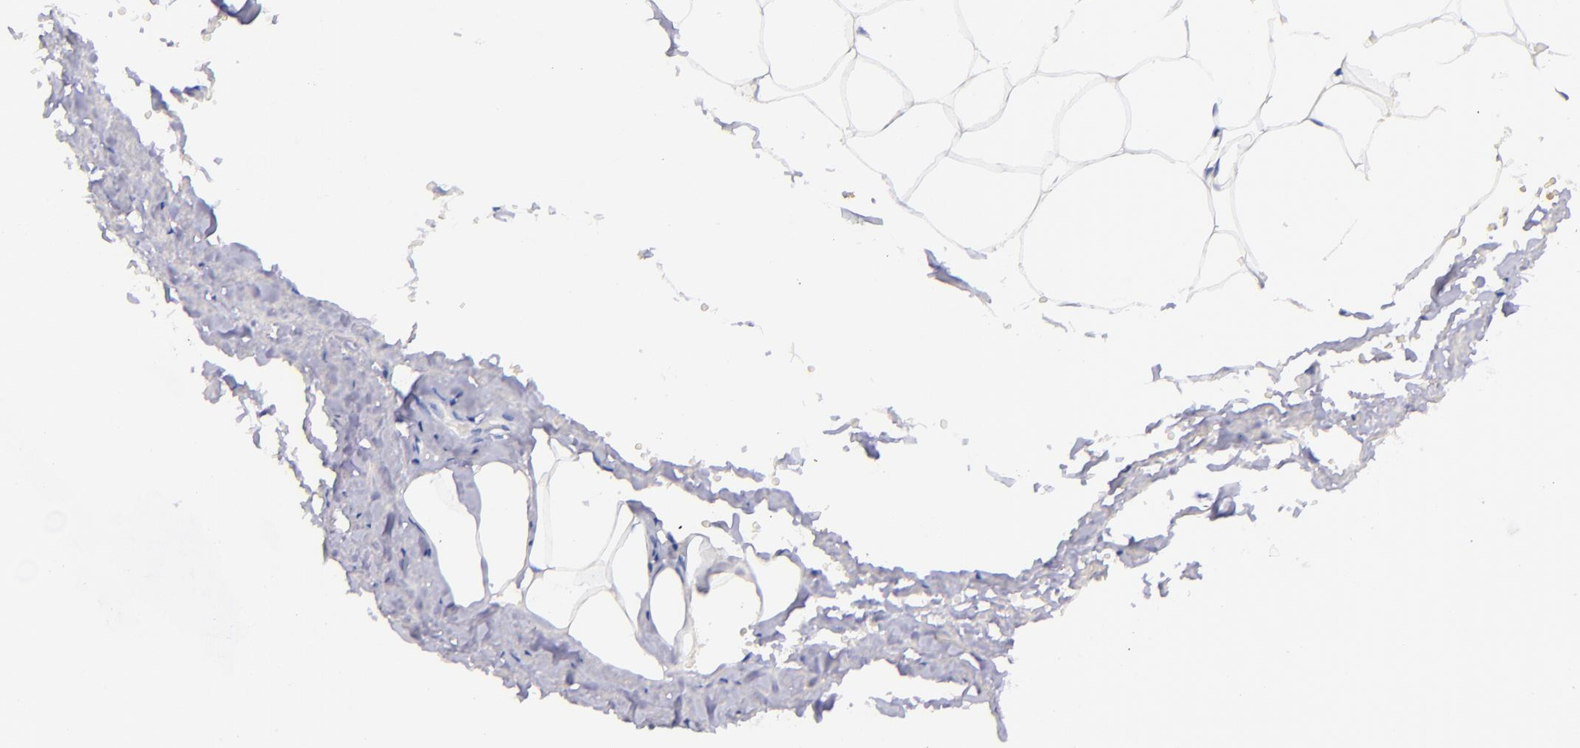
{"staining": {"intensity": "negative", "quantity": "none", "location": "none"}, "tissue": "adipose tissue", "cell_type": "Adipocytes", "image_type": "normal", "snomed": [{"axis": "morphology", "description": "Normal tissue, NOS"}, {"axis": "topography", "description": "Soft tissue"}, {"axis": "topography", "description": "Peripheral nerve tissue"}], "caption": "The immunohistochemistry histopathology image has no significant expression in adipocytes of adipose tissue.", "gene": "KNG1", "patient": {"sex": "female", "age": 68}}